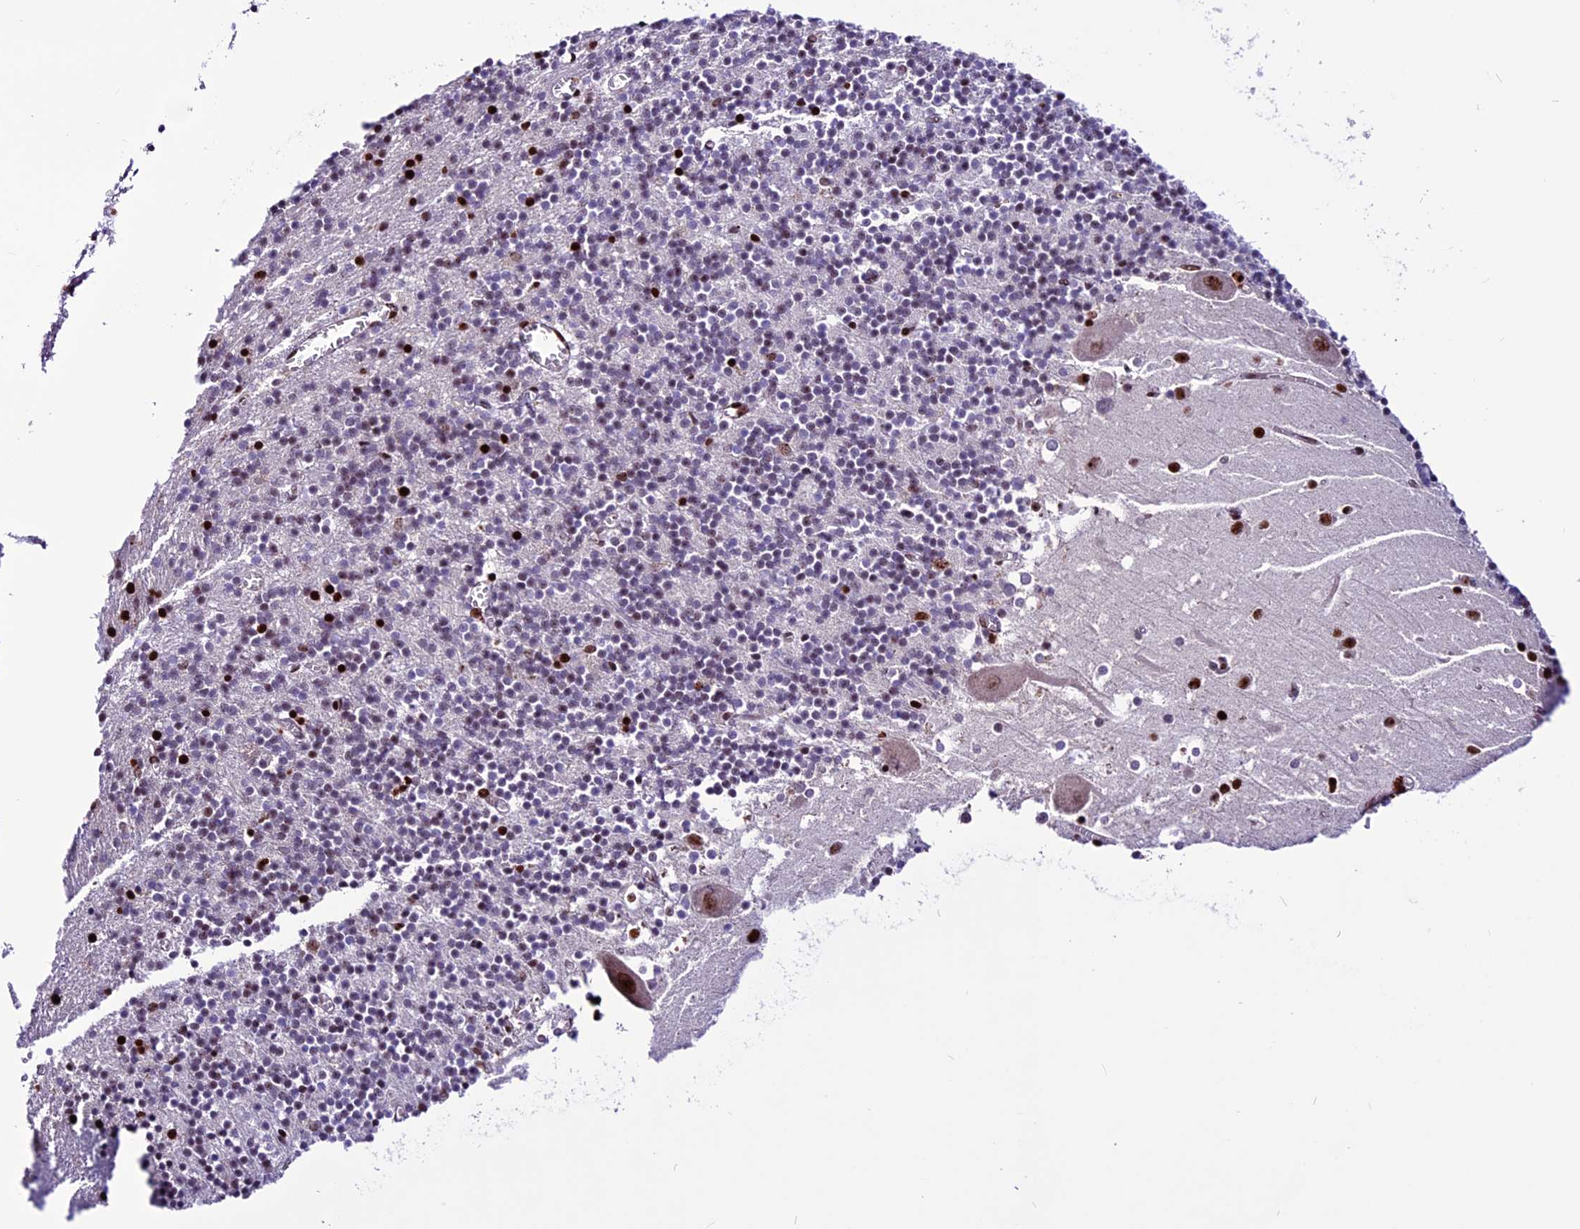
{"staining": {"intensity": "strong", "quantity": "<25%", "location": "nuclear"}, "tissue": "cerebellum", "cell_type": "Cells in granular layer", "image_type": "normal", "snomed": [{"axis": "morphology", "description": "Normal tissue, NOS"}, {"axis": "topography", "description": "Cerebellum"}], "caption": "A high-resolution histopathology image shows IHC staining of normal cerebellum, which exhibits strong nuclear staining in approximately <25% of cells in granular layer.", "gene": "RINL", "patient": {"sex": "male", "age": 54}}